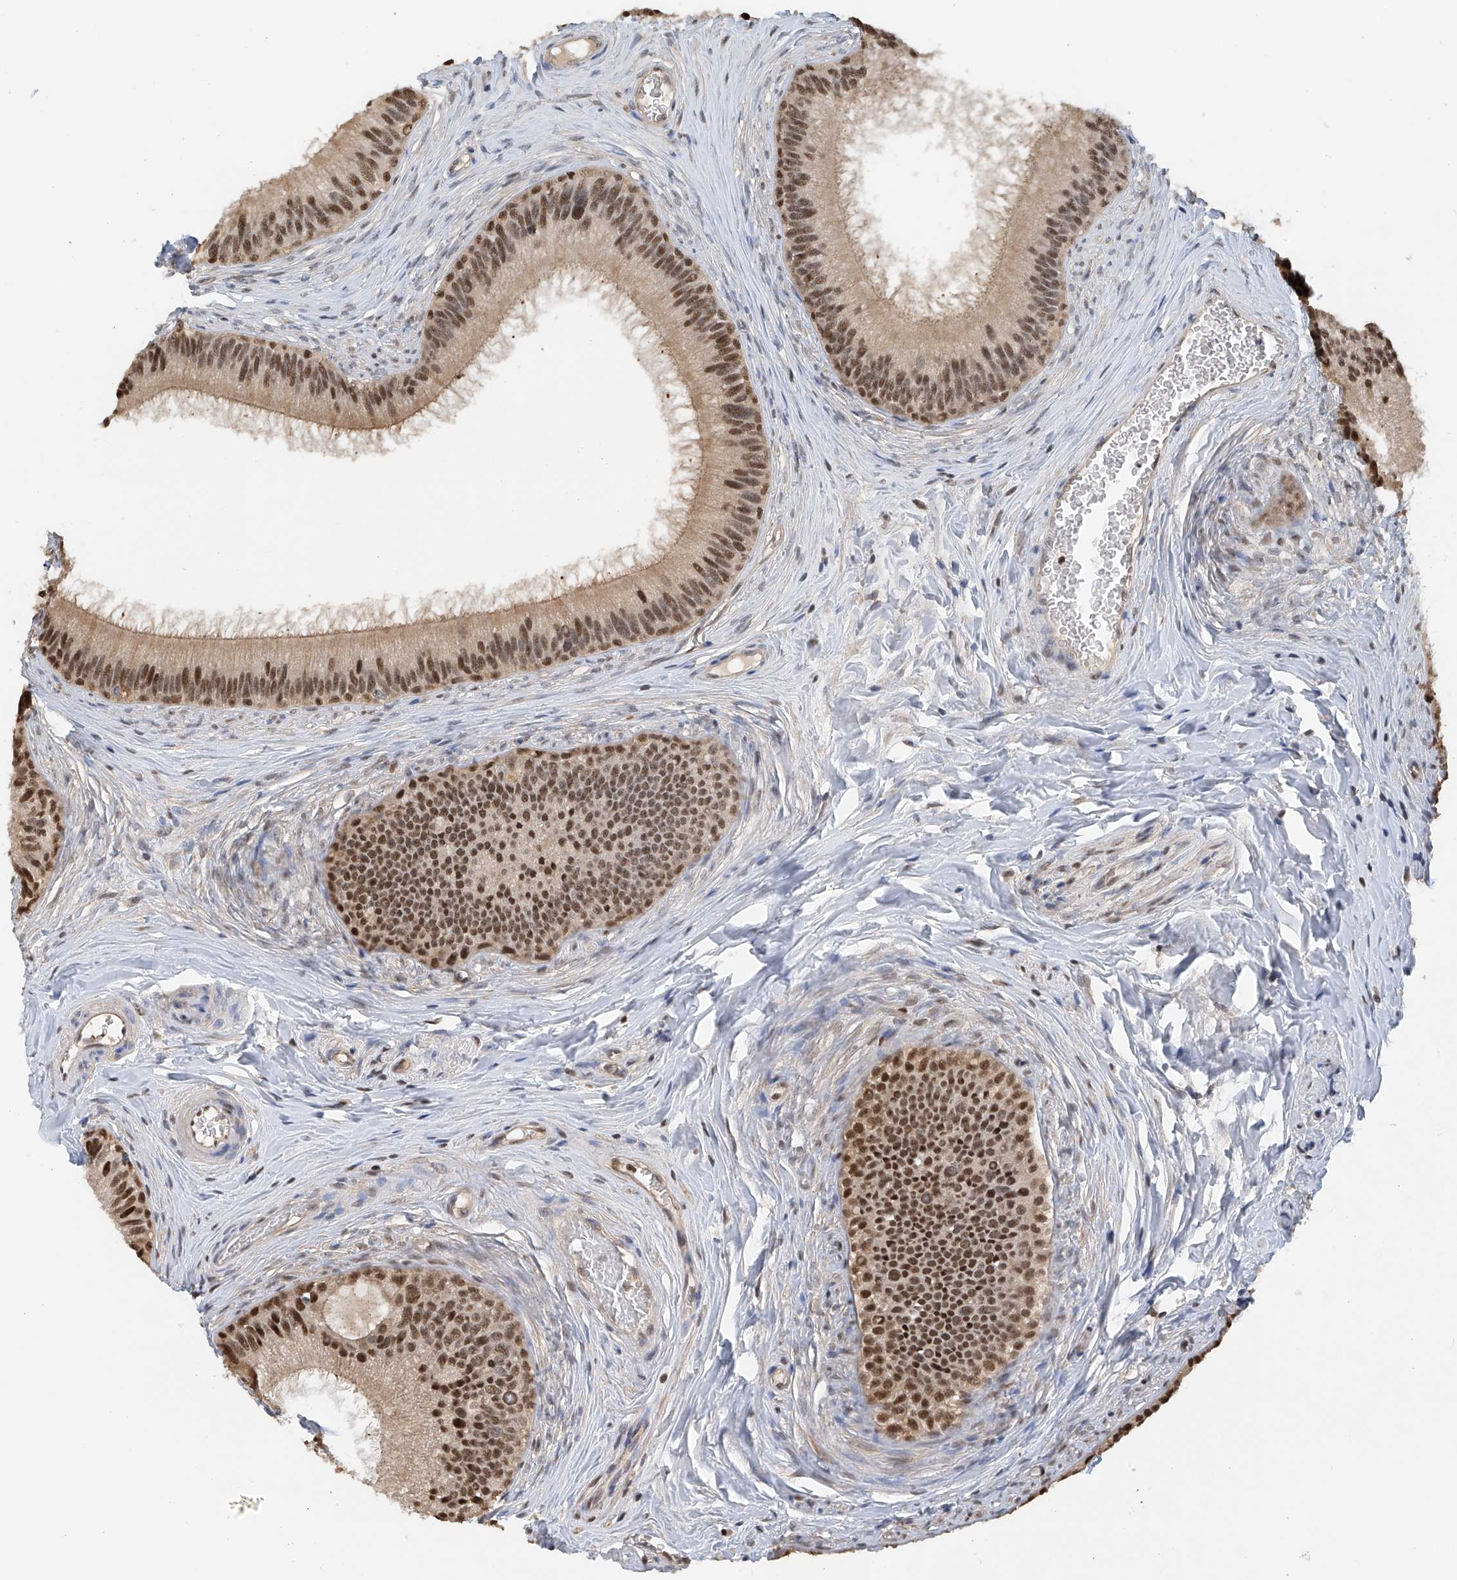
{"staining": {"intensity": "moderate", "quantity": ">75%", "location": "nuclear"}, "tissue": "epididymis", "cell_type": "Glandular cells", "image_type": "normal", "snomed": [{"axis": "morphology", "description": "Normal tissue, NOS"}, {"axis": "topography", "description": "Epididymis"}], "caption": "A micrograph of human epididymis stained for a protein reveals moderate nuclear brown staining in glandular cells. The protein is stained brown, and the nuclei are stained in blue (DAB (3,3'-diaminobenzidine) IHC with brightfield microscopy, high magnification).", "gene": "PMM1", "patient": {"sex": "male", "age": 27}}